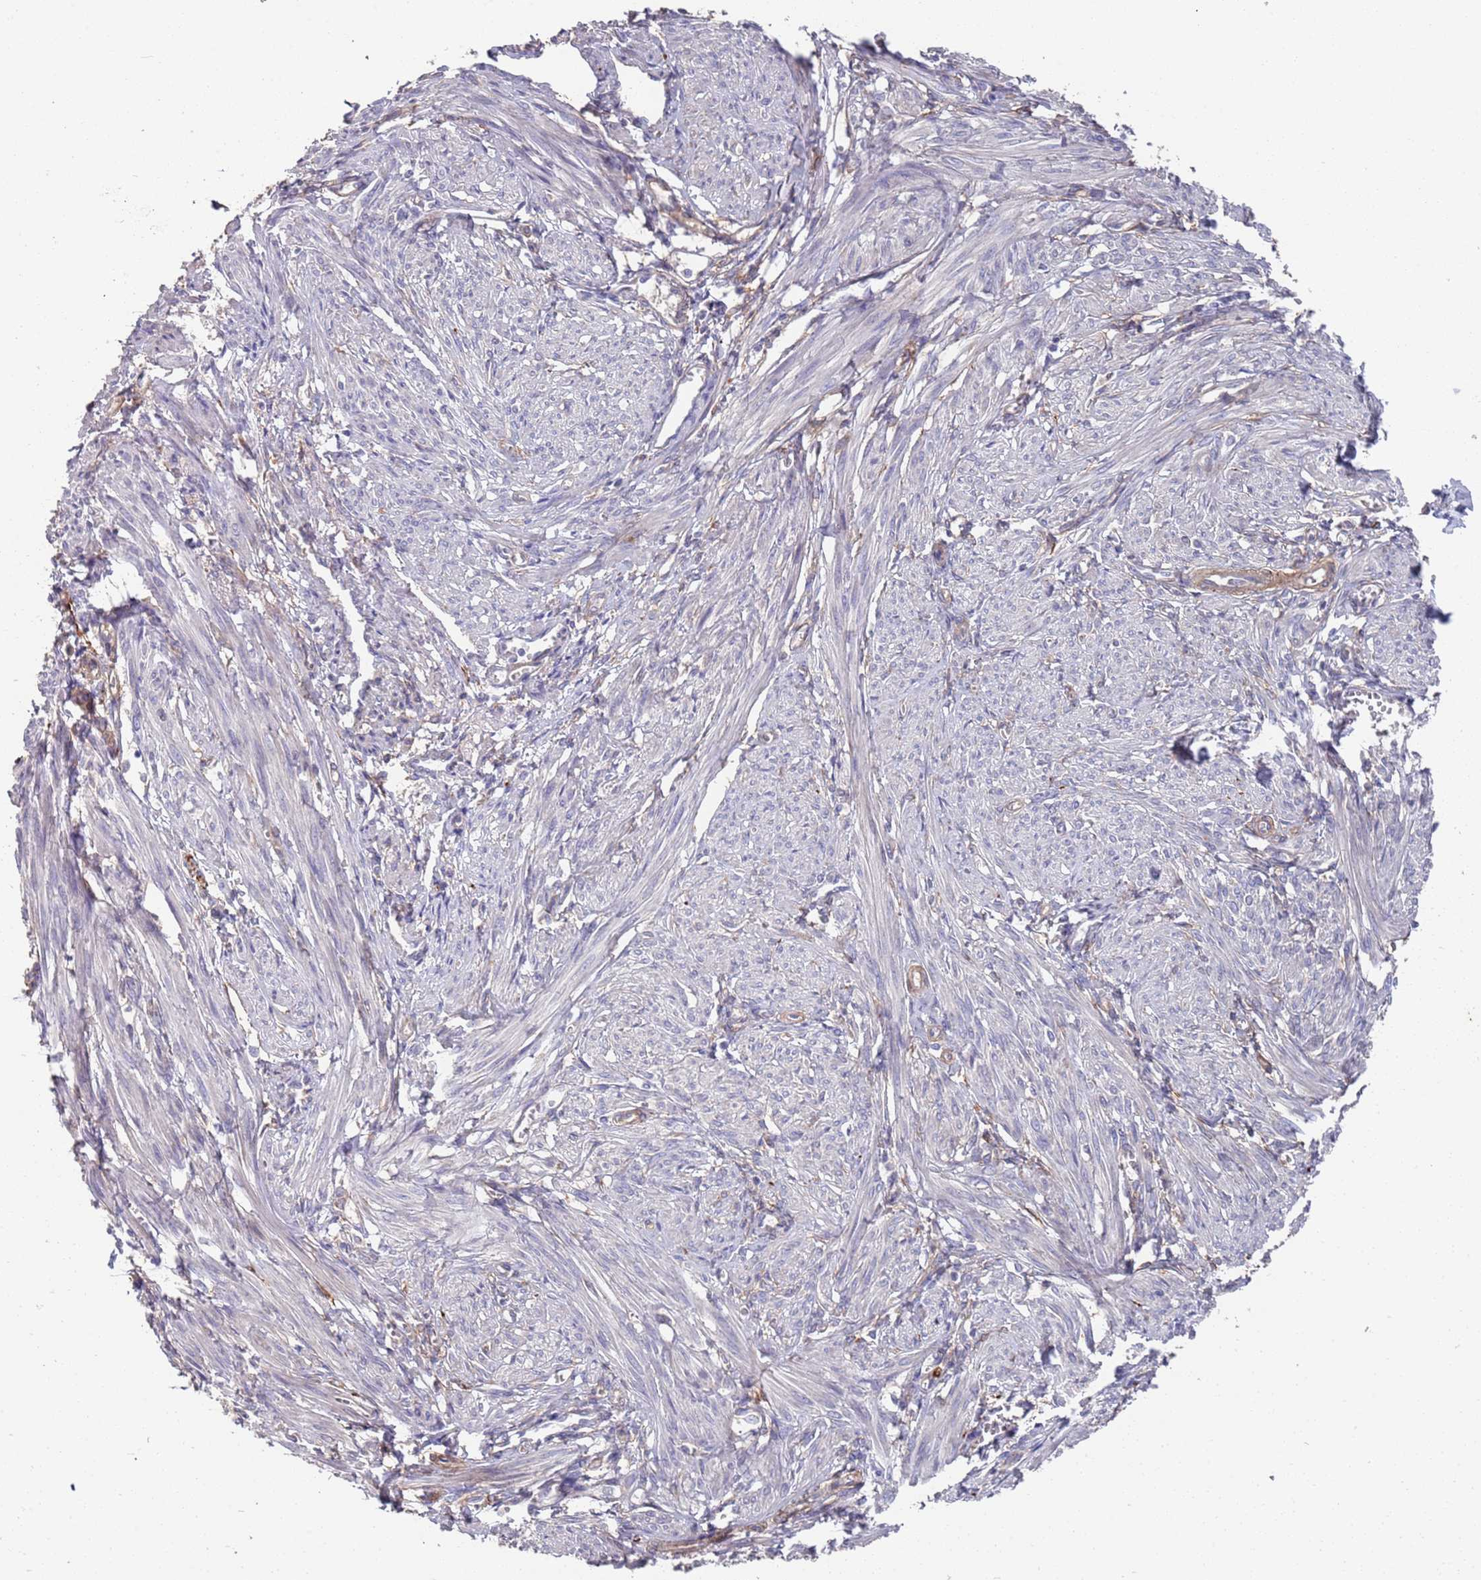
{"staining": {"intensity": "weak", "quantity": "25%-75%", "location": "cytoplasmic/membranous"}, "tissue": "smooth muscle", "cell_type": "Smooth muscle cells", "image_type": "normal", "snomed": [{"axis": "morphology", "description": "Normal tissue, NOS"}, {"axis": "topography", "description": "Smooth muscle"}], "caption": "High-magnification brightfield microscopy of normal smooth muscle stained with DAB (3,3'-diaminobenzidine) (brown) and counterstained with hematoxylin (blue). smooth muscle cells exhibit weak cytoplasmic/membranous staining is identified in about25%-75% of cells. (Stains: DAB in brown, nuclei in blue, Microscopy: brightfield microscopy at high magnification).", "gene": "ANK2", "patient": {"sex": "female", "age": 39}}